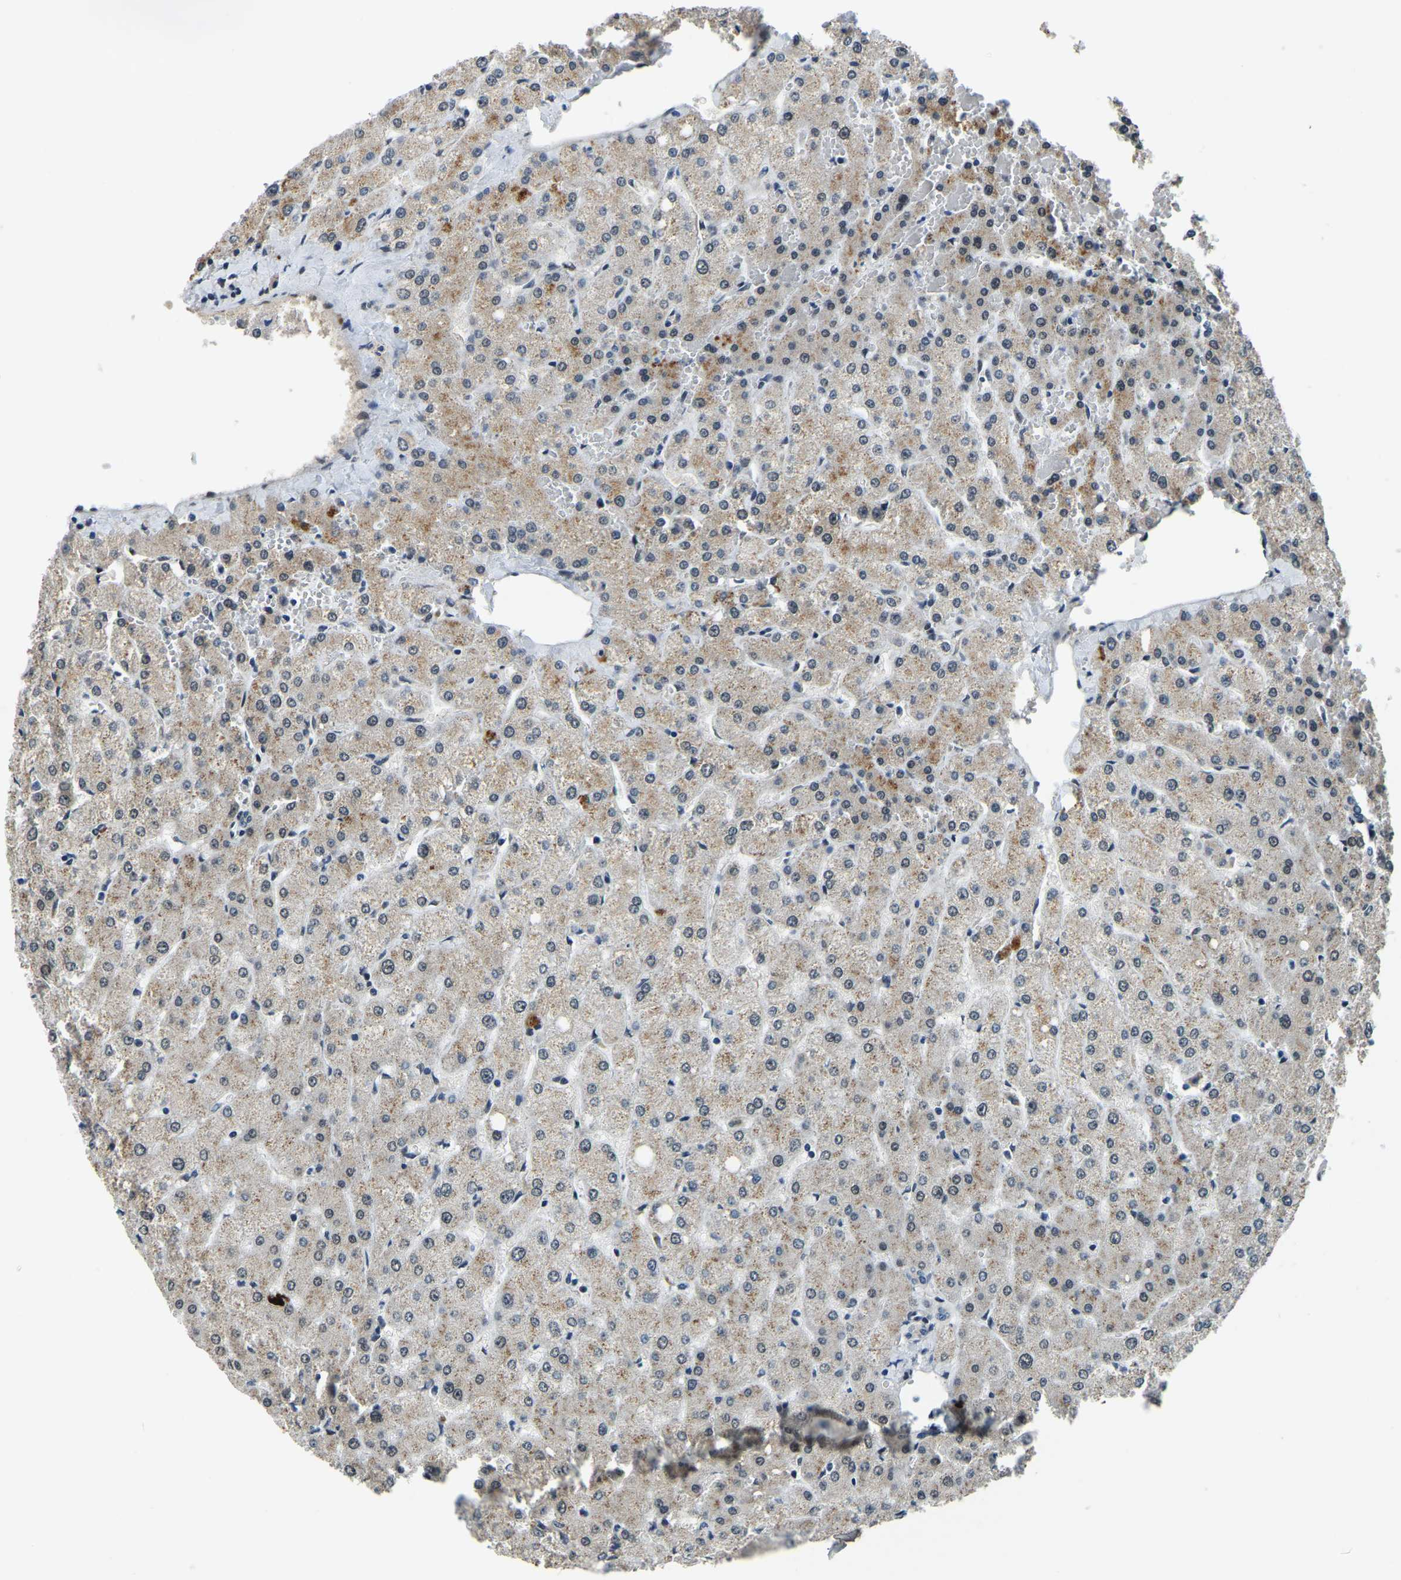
{"staining": {"intensity": "negative", "quantity": "none", "location": "none"}, "tissue": "liver", "cell_type": "Cholangiocytes", "image_type": "normal", "snomed": [{"axis": "morphology", "description": "Normal tissue, NOS"}, {"axis": "topography", "description": "Liver"}], "caption": "DAB immunohistochemical staining of normal liver displays no significant positivity in cholangiocytes. (DAB (3,3'-diaminobenzidine) IHC visualized using brightfield microscopy, high magnification).", "gene": "ING2", "patient": {"sex": "female", "age": 54}}